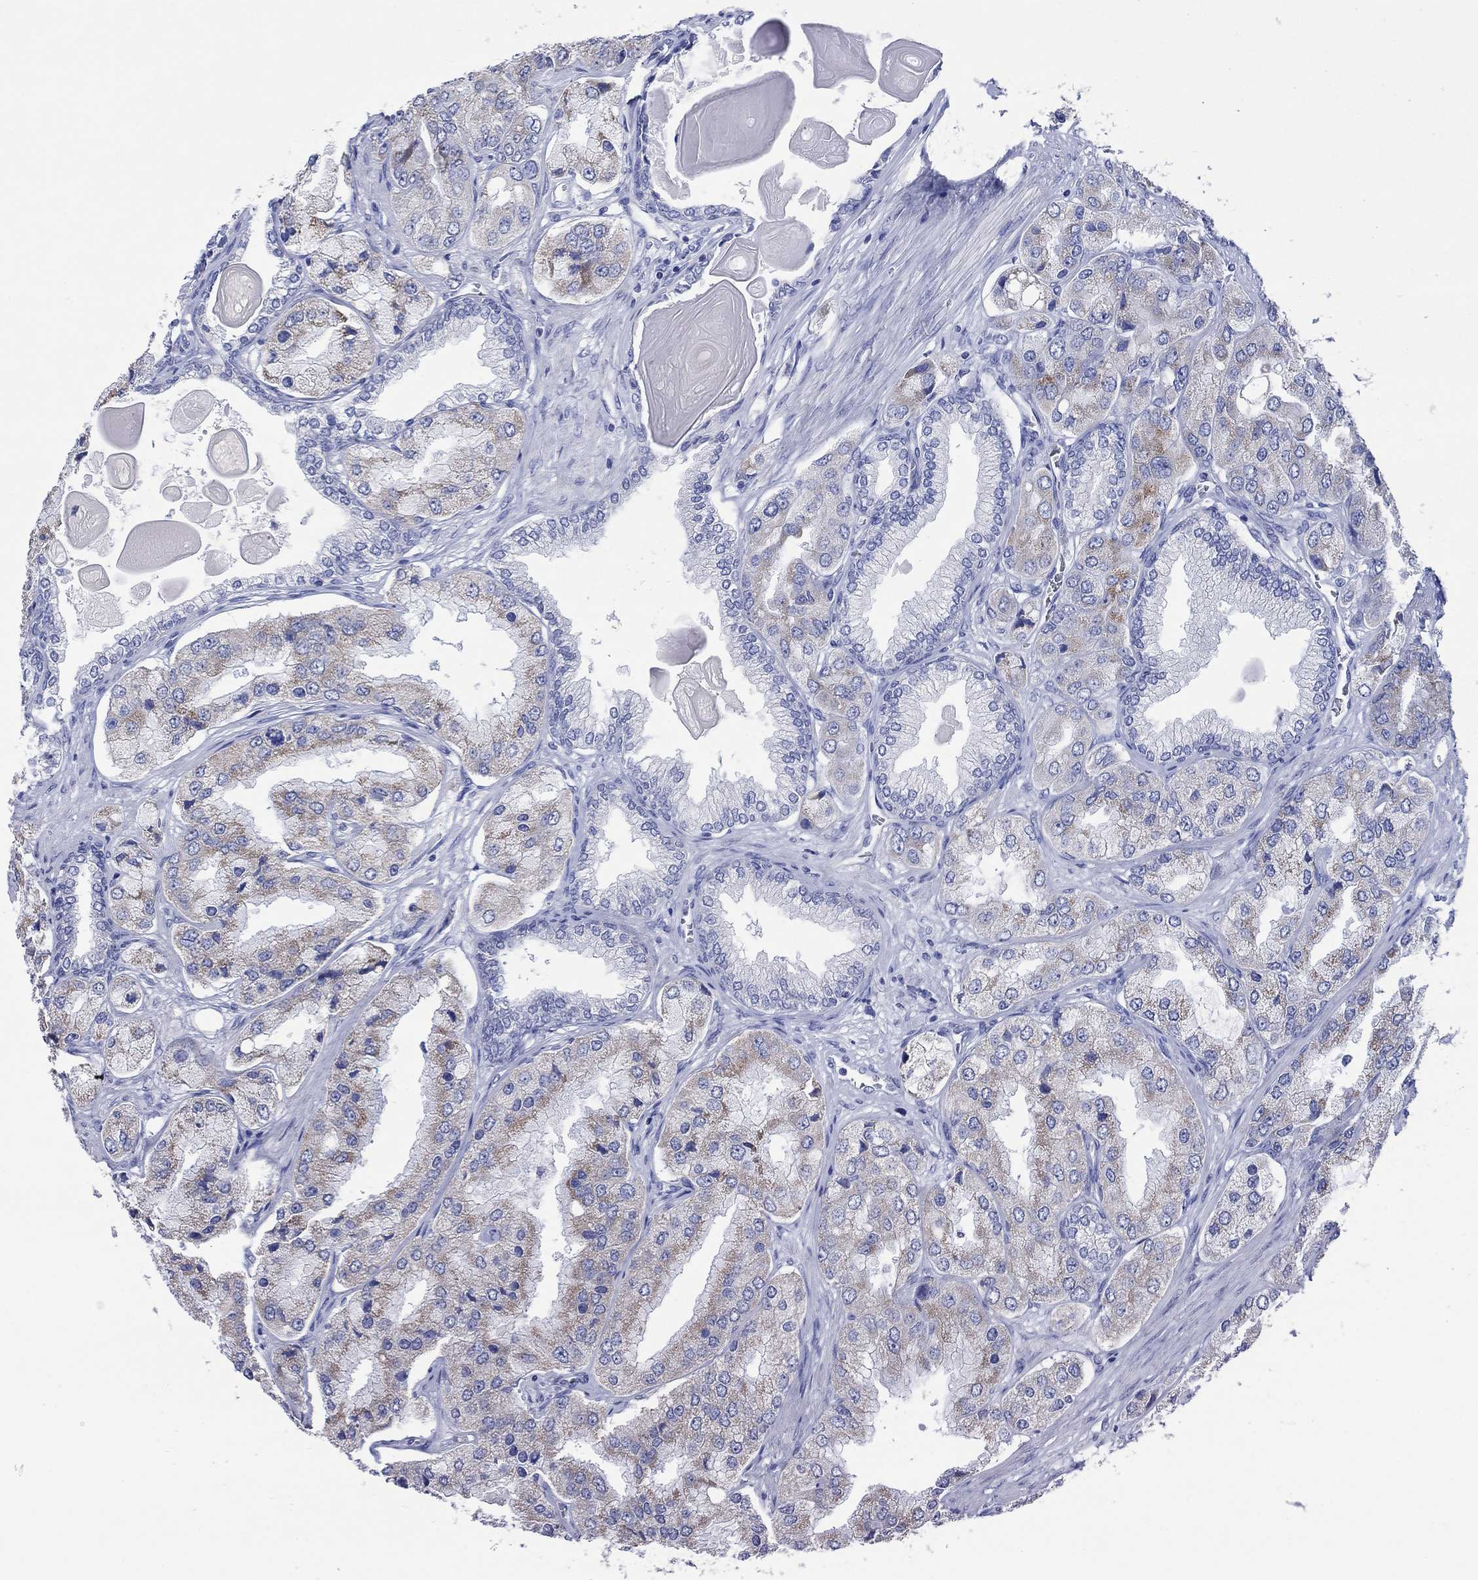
{"staining": {"intensity": "negative", "quantity": "none", "location": "none"}, "tissue": "prostate cancer", "cell_type": "Tumor cells", "image_type": "cancer", "snomed": [{"axis": "morphology", "description": "Adenocarcinoma, Low grade"}, {"axis": "topography", "description": "Prostate"}], "caption": "IHC image of prostate low-grade adenocarcinoma stained for a protein (brown), which exhibits no staining in tumor cells. Nuclei are stained in blue.", "gene": "HCRT", "patient": {"sex": "male", "age": 69}}